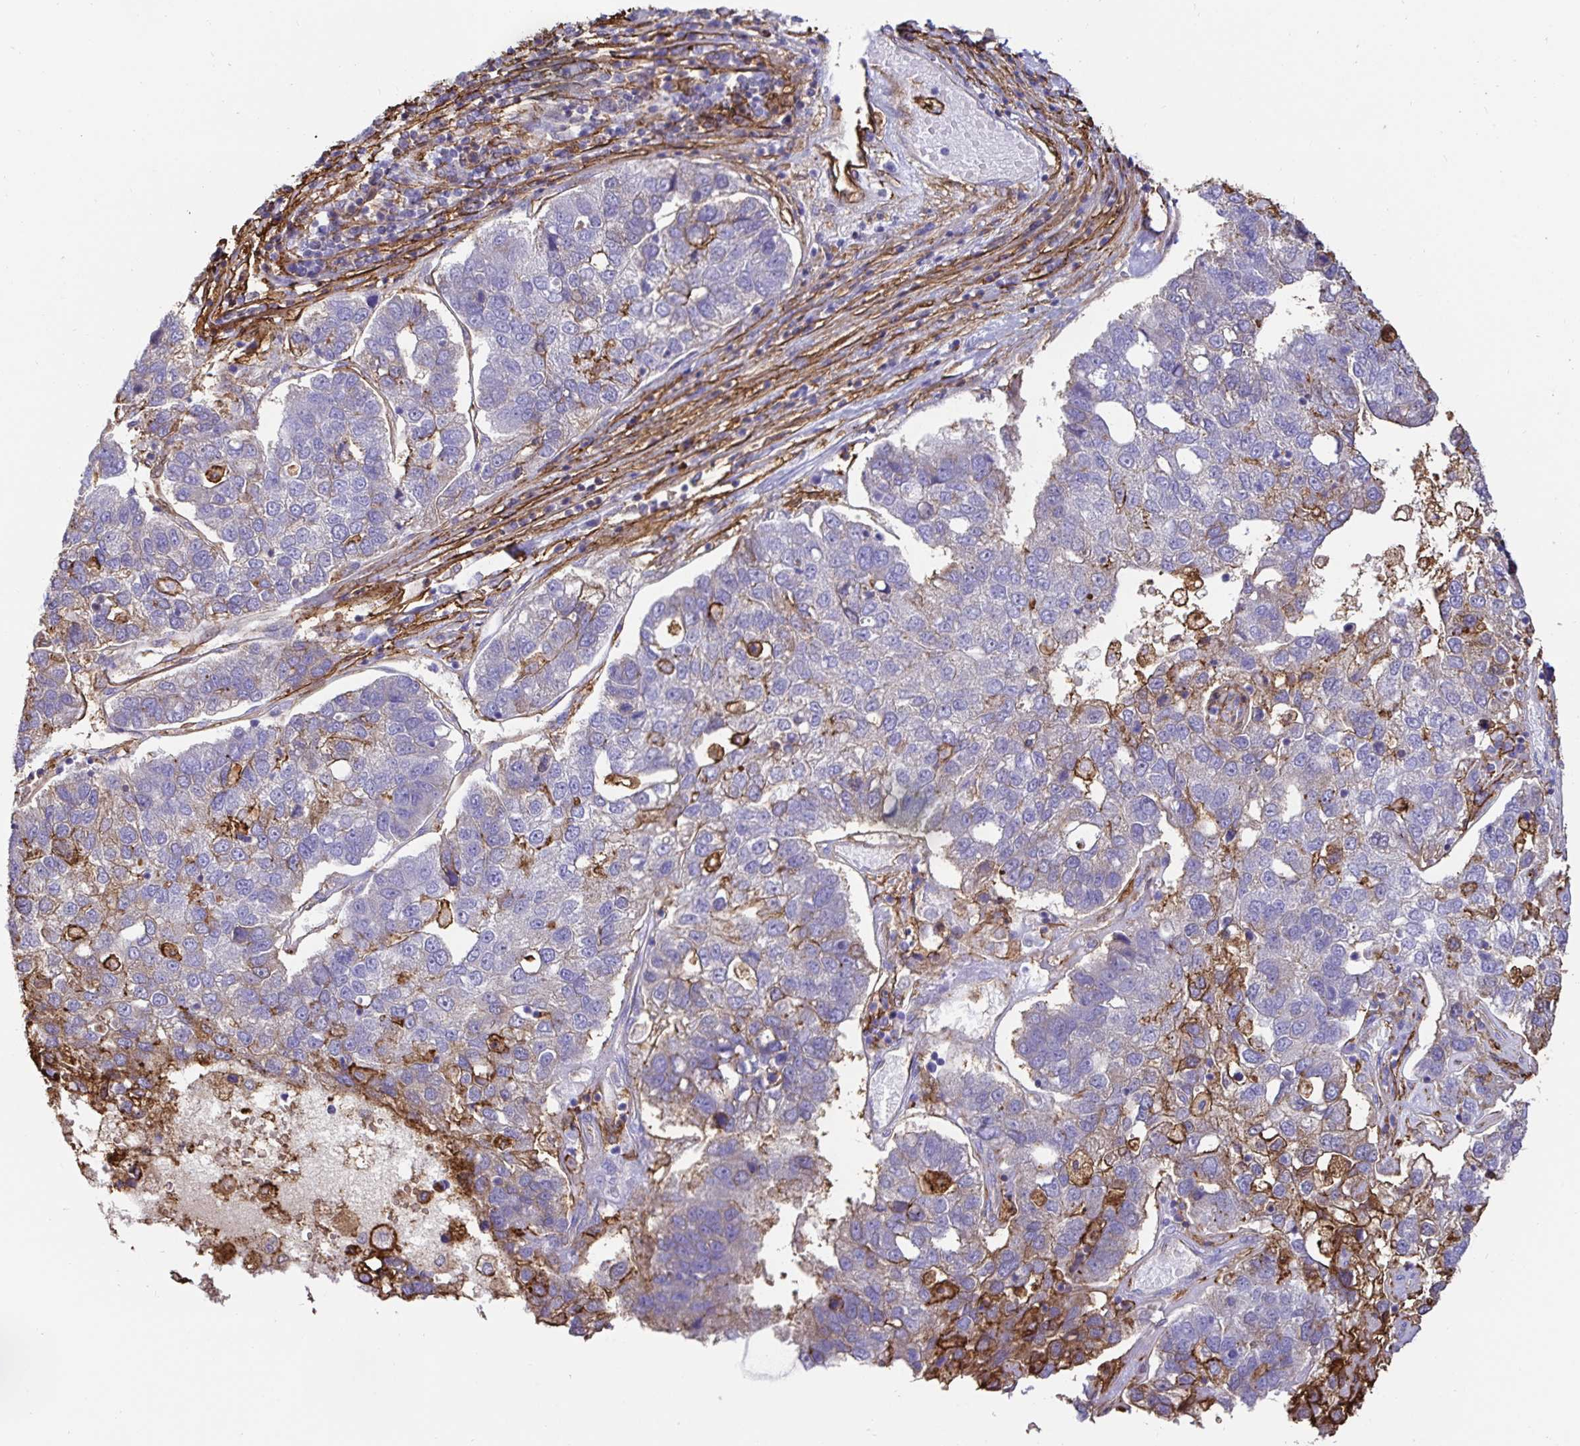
{"staining": {"intensity": "negative", "quantity": "none", "location": "none"}, "tissue": "pancreatic cancer", "cell_type": "Tumor cells", "image_type": "cancer", "snomed": [{"axis": "morphology", "description": "Adenocarcinoma, NOS"}, {"axis": "topography", "description": "Pancreas"}], "caption": "Pancreatic adenocarcinoma stained for a protein using IHC demonstrates no staining tumor cells.", "gene": "ANXA2", "patient": {"sex": "female", "age": 61}}